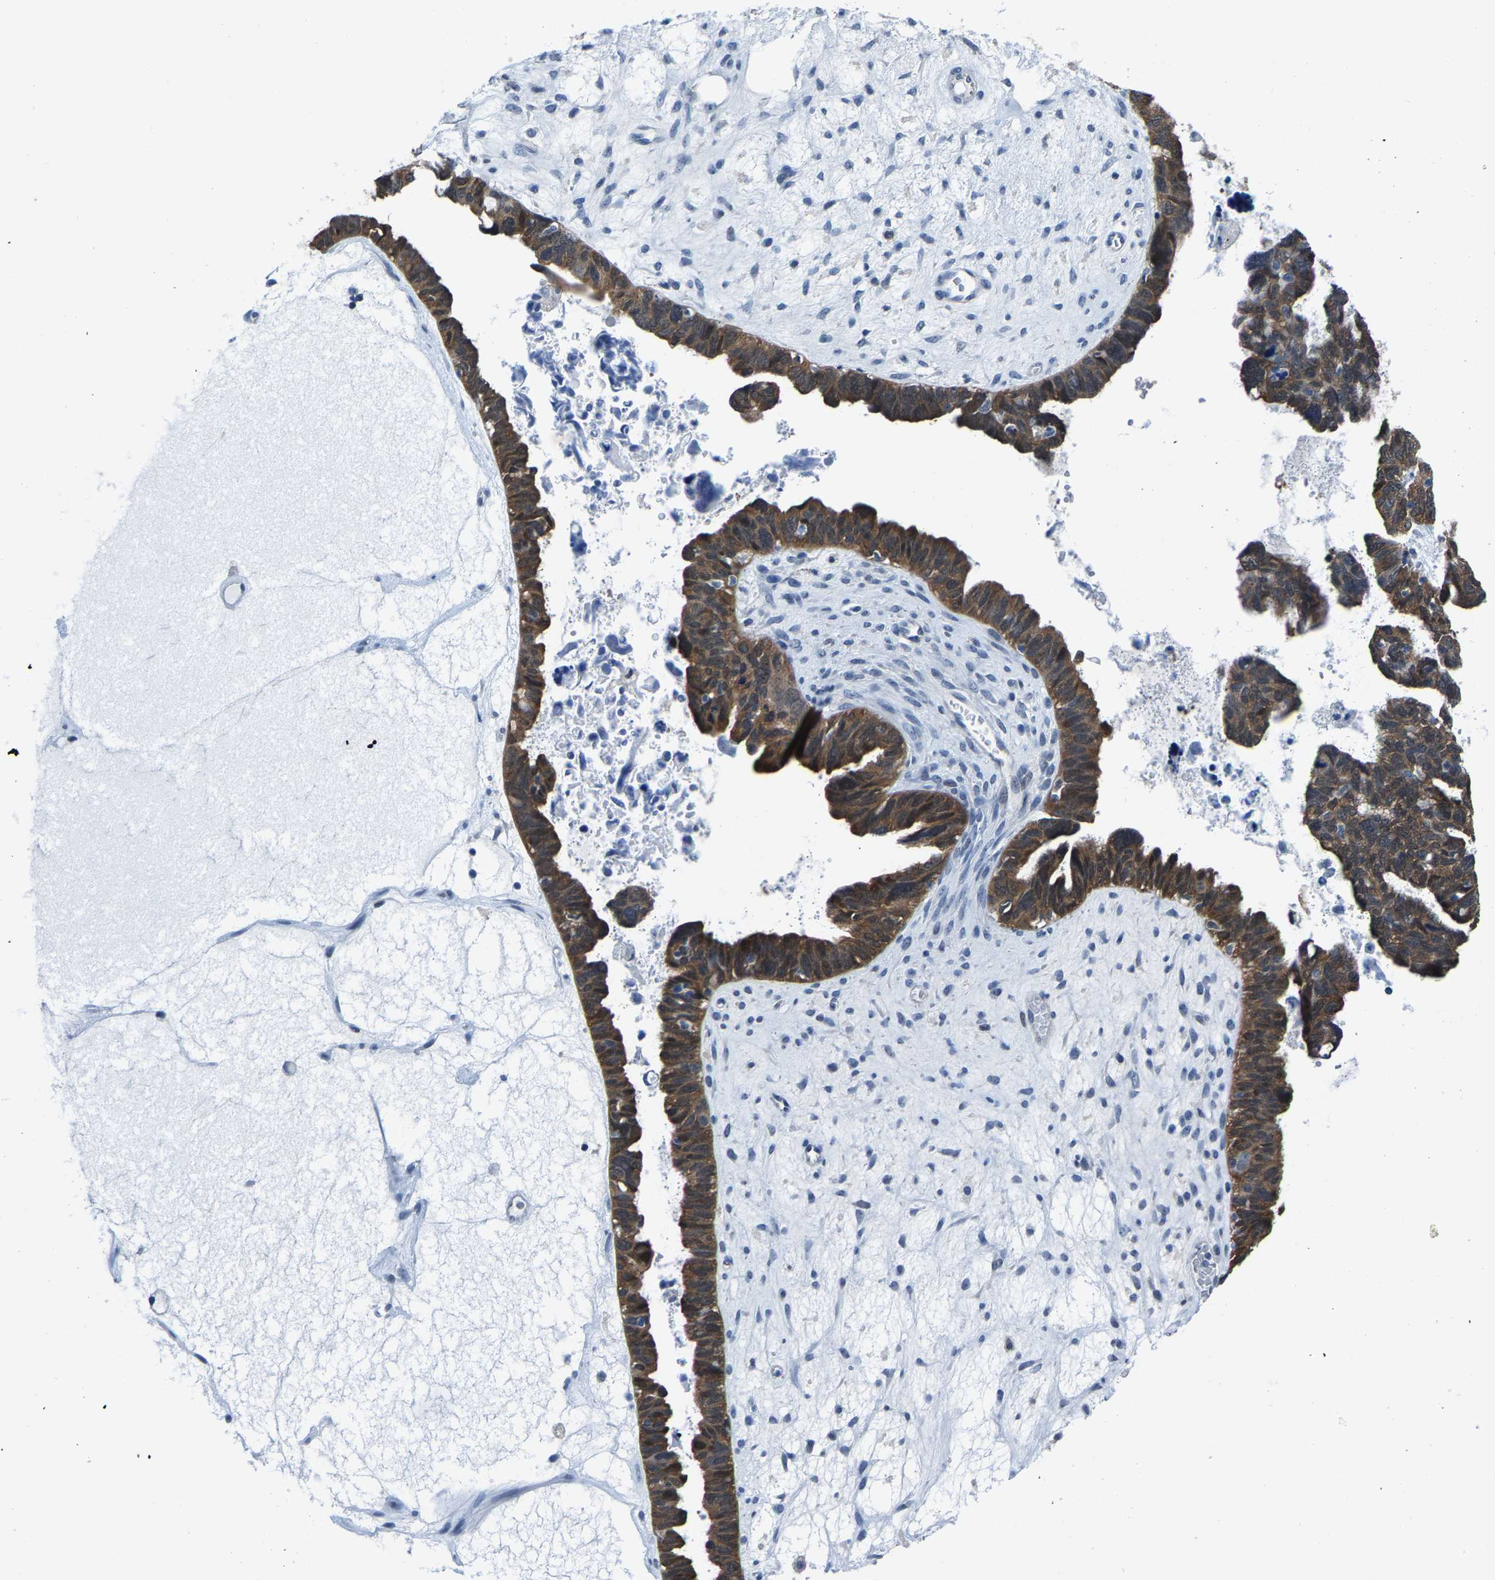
{"staining": {"intensity": "strong", "quantity": ">75%", "location": "cytoplasmic/membranous"}, "tissue": "ovarian cancer", "cell_type": "Tumor cells", "image_type": "cancer", "snomed": [{"axis": "morphology", "description": "Cystadenocarcinoma, serous, NOS"}, {"axis": "topography", "description": "Ovary"}], "caption": "Serous cystadenocarcinoma (ovarian) stained with DAB immunohistochemistry (IHC) reveals high levels of strong cytoplasmic/membranous staining in about >75% of tumor cells.", "gene": "SSH3", "patient": {"sex": "female", "age": 79}}